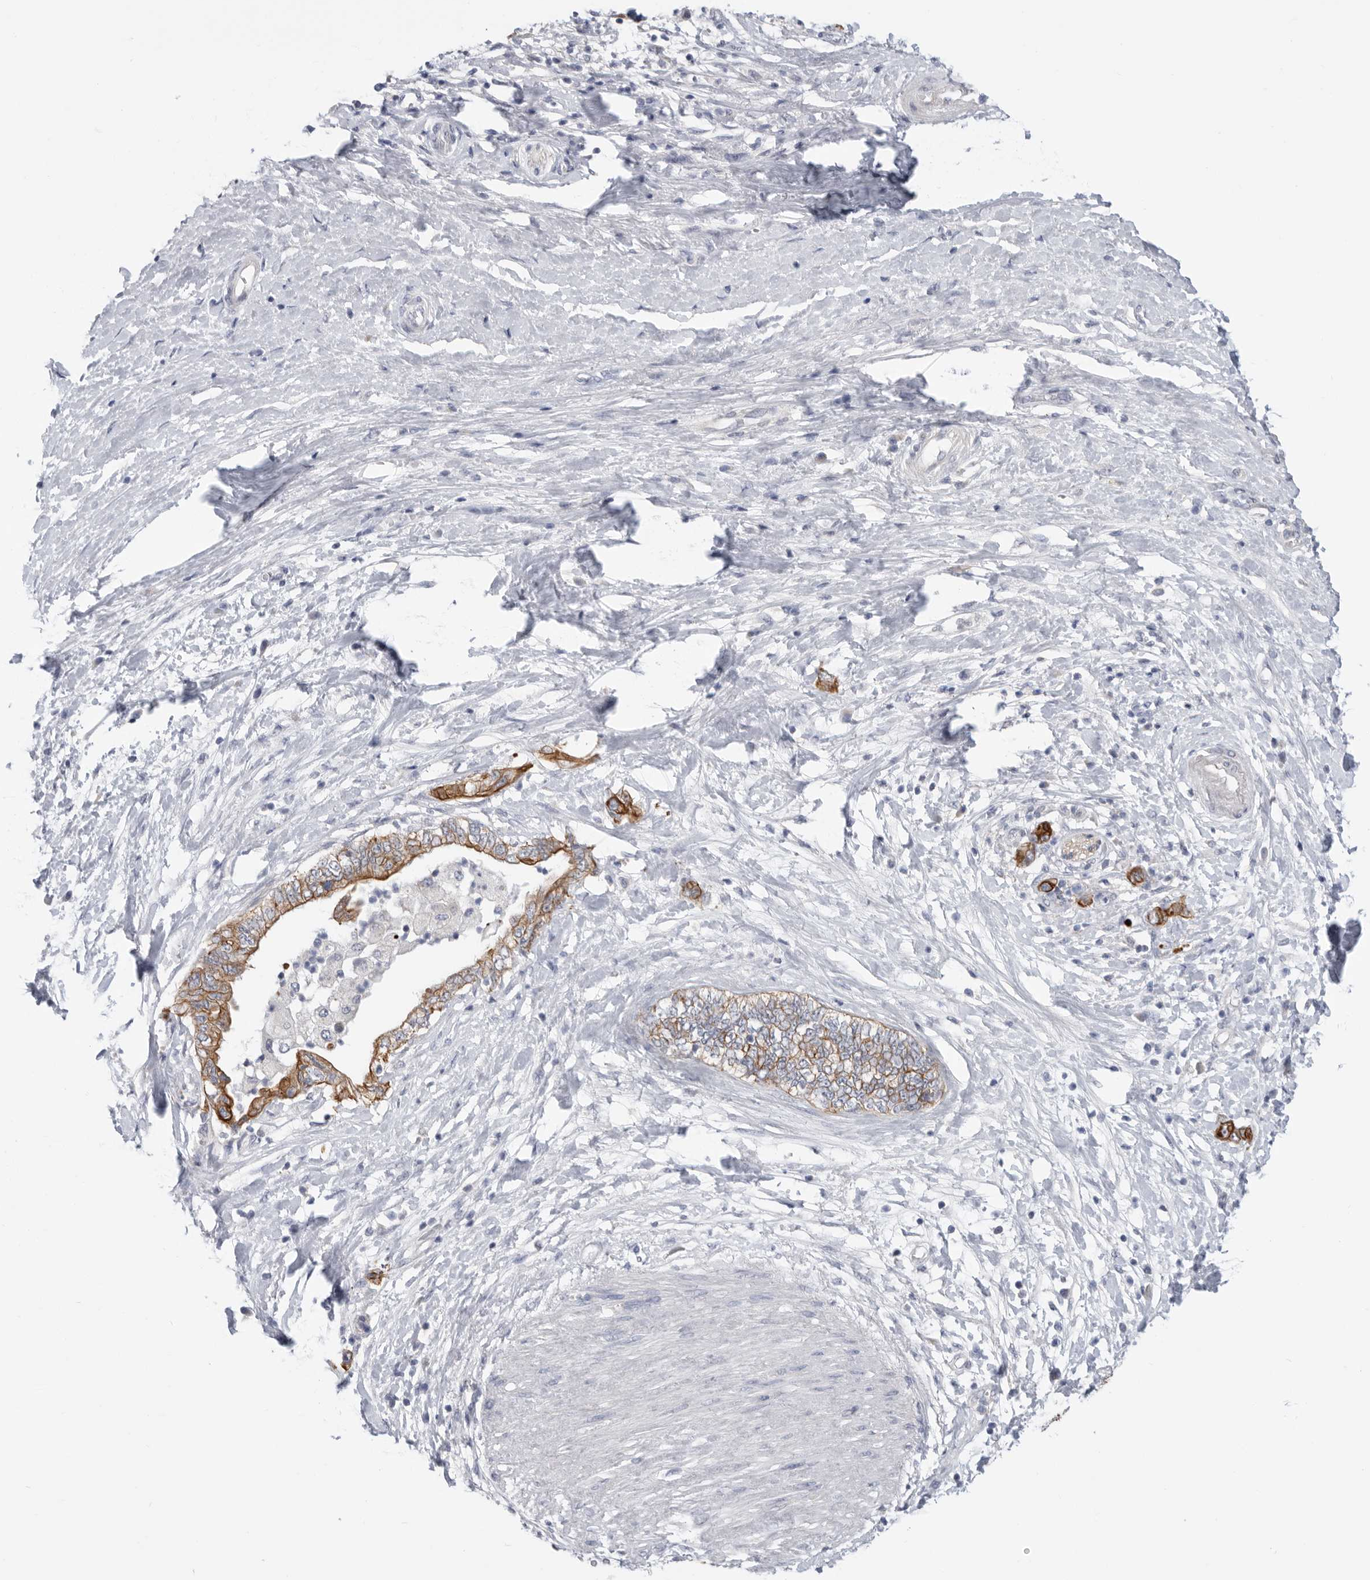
{"staining": {"intensity": "moderate", "quantity": ">75%", "location": "cytoplasmic/membranous"}, "tissue": "pancreatic cancer", "cell_type": "Tumor cells", "image_type": "cancer", "snomed": [{"axis": "morphology", "description": "Adenocarcinoma, NOS"}, {"axis": "topography", "description": "Pancreas"}], "caption": "Tumor cells reveal medium levels of moderate cytoplasmic/membranous staining in approximately >75% of cells in human pancreatic cancer (adenocarcinoma).", "gene": "MTFR1L", "patient": {"sex": "female", "age": 73}}